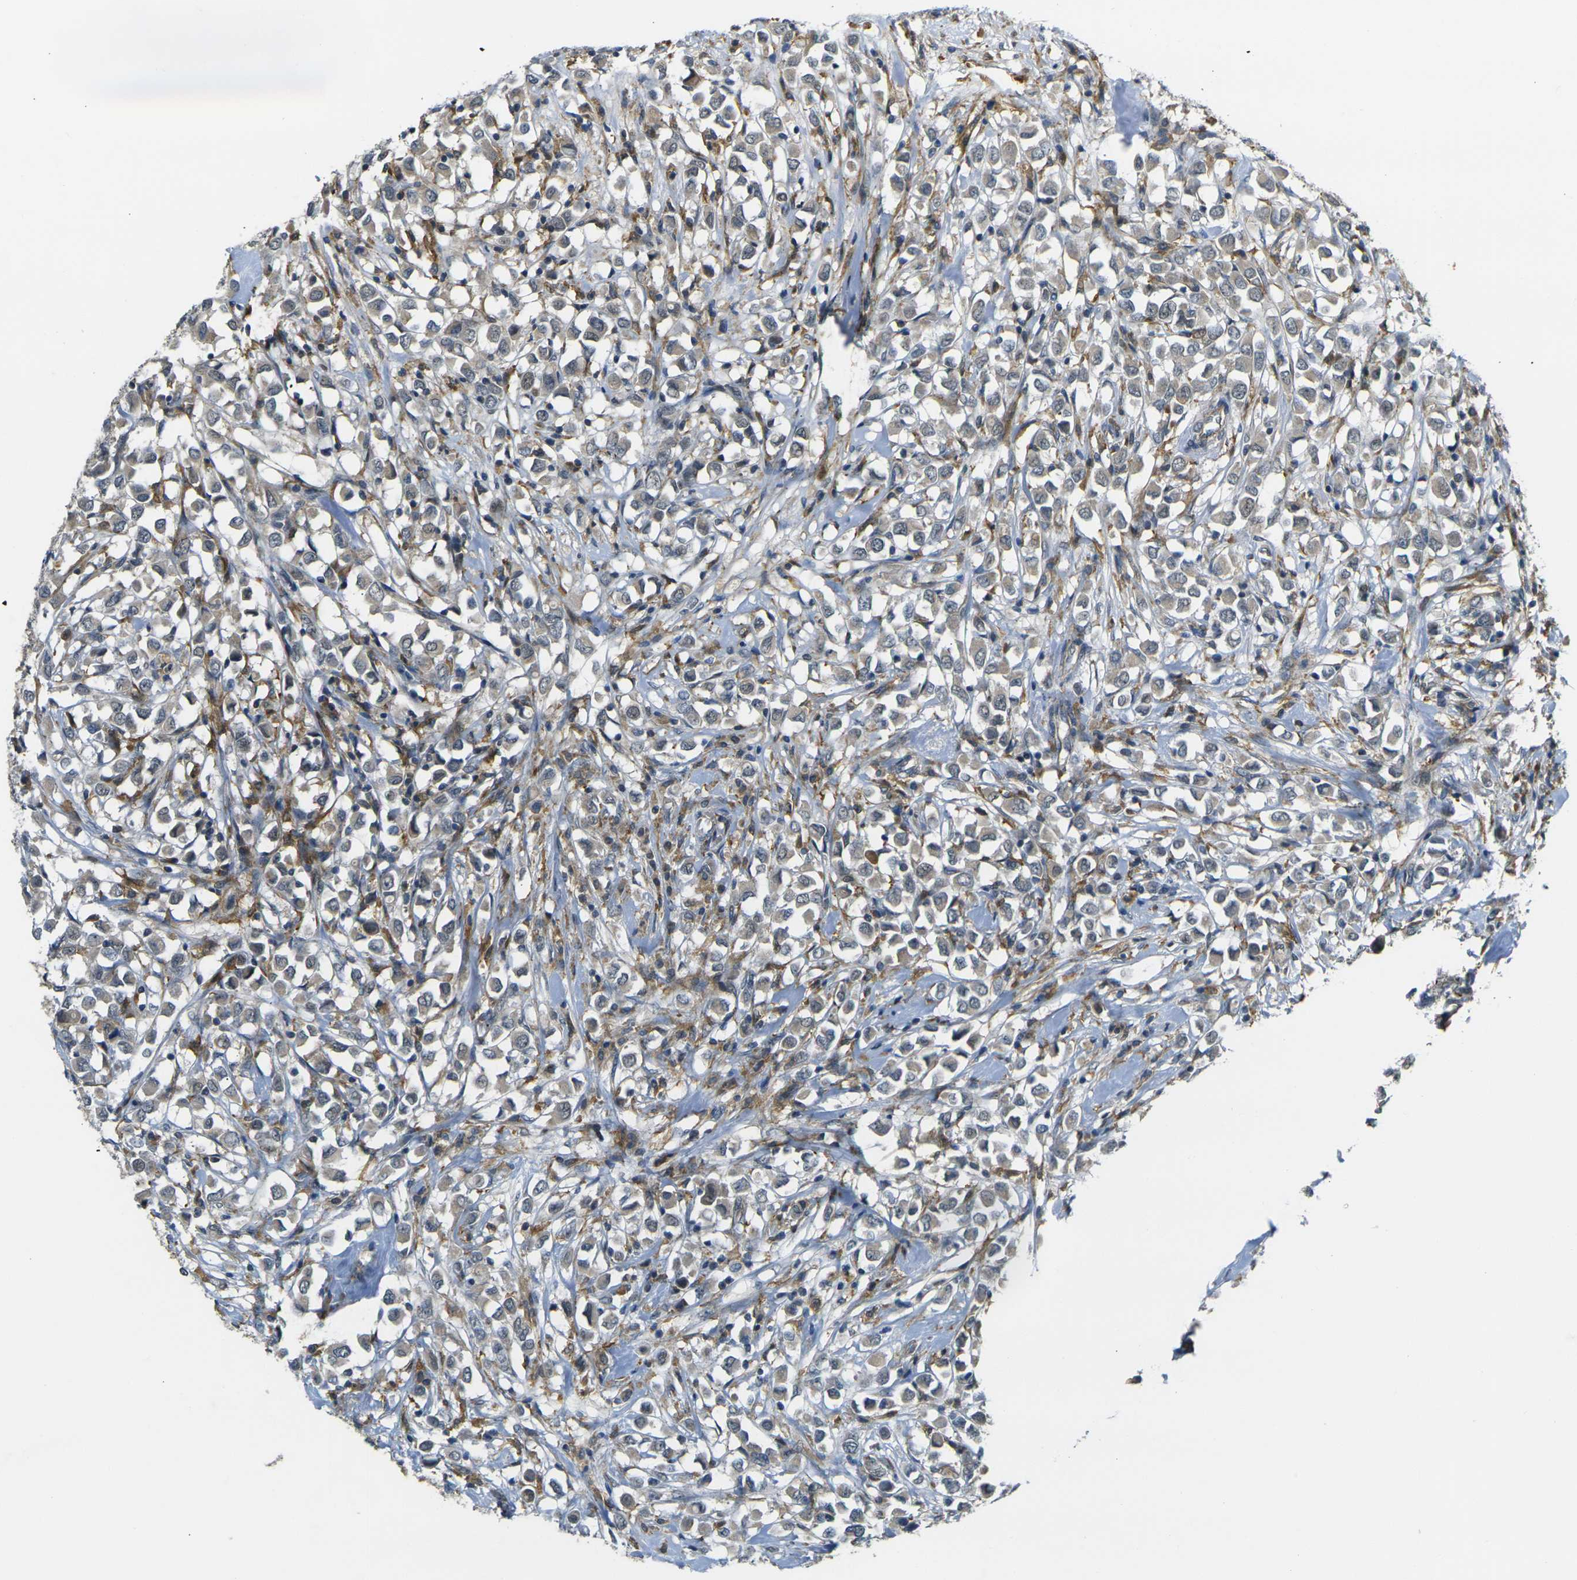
{"staining": {"intensity": "weak", "quantity": "25%-75%", "location": "cytoplasmic/membranous"}, "tissue": "breast cancer", "cell_type": "Tumor cells", "image_type": "cancer", "snomed": [{"axis": "morphology", "description": "Duct carcinoma"}, {"axis": "topography", "description": "Breast"}], "caption": "Breast cancer stained with DAB IHC displays low levels of weak cytoplasmic/membranous staining in about 25%-75% of tumor cells.", "gene": "PIGL", "patient": {"sex": "female", "age": 61}}